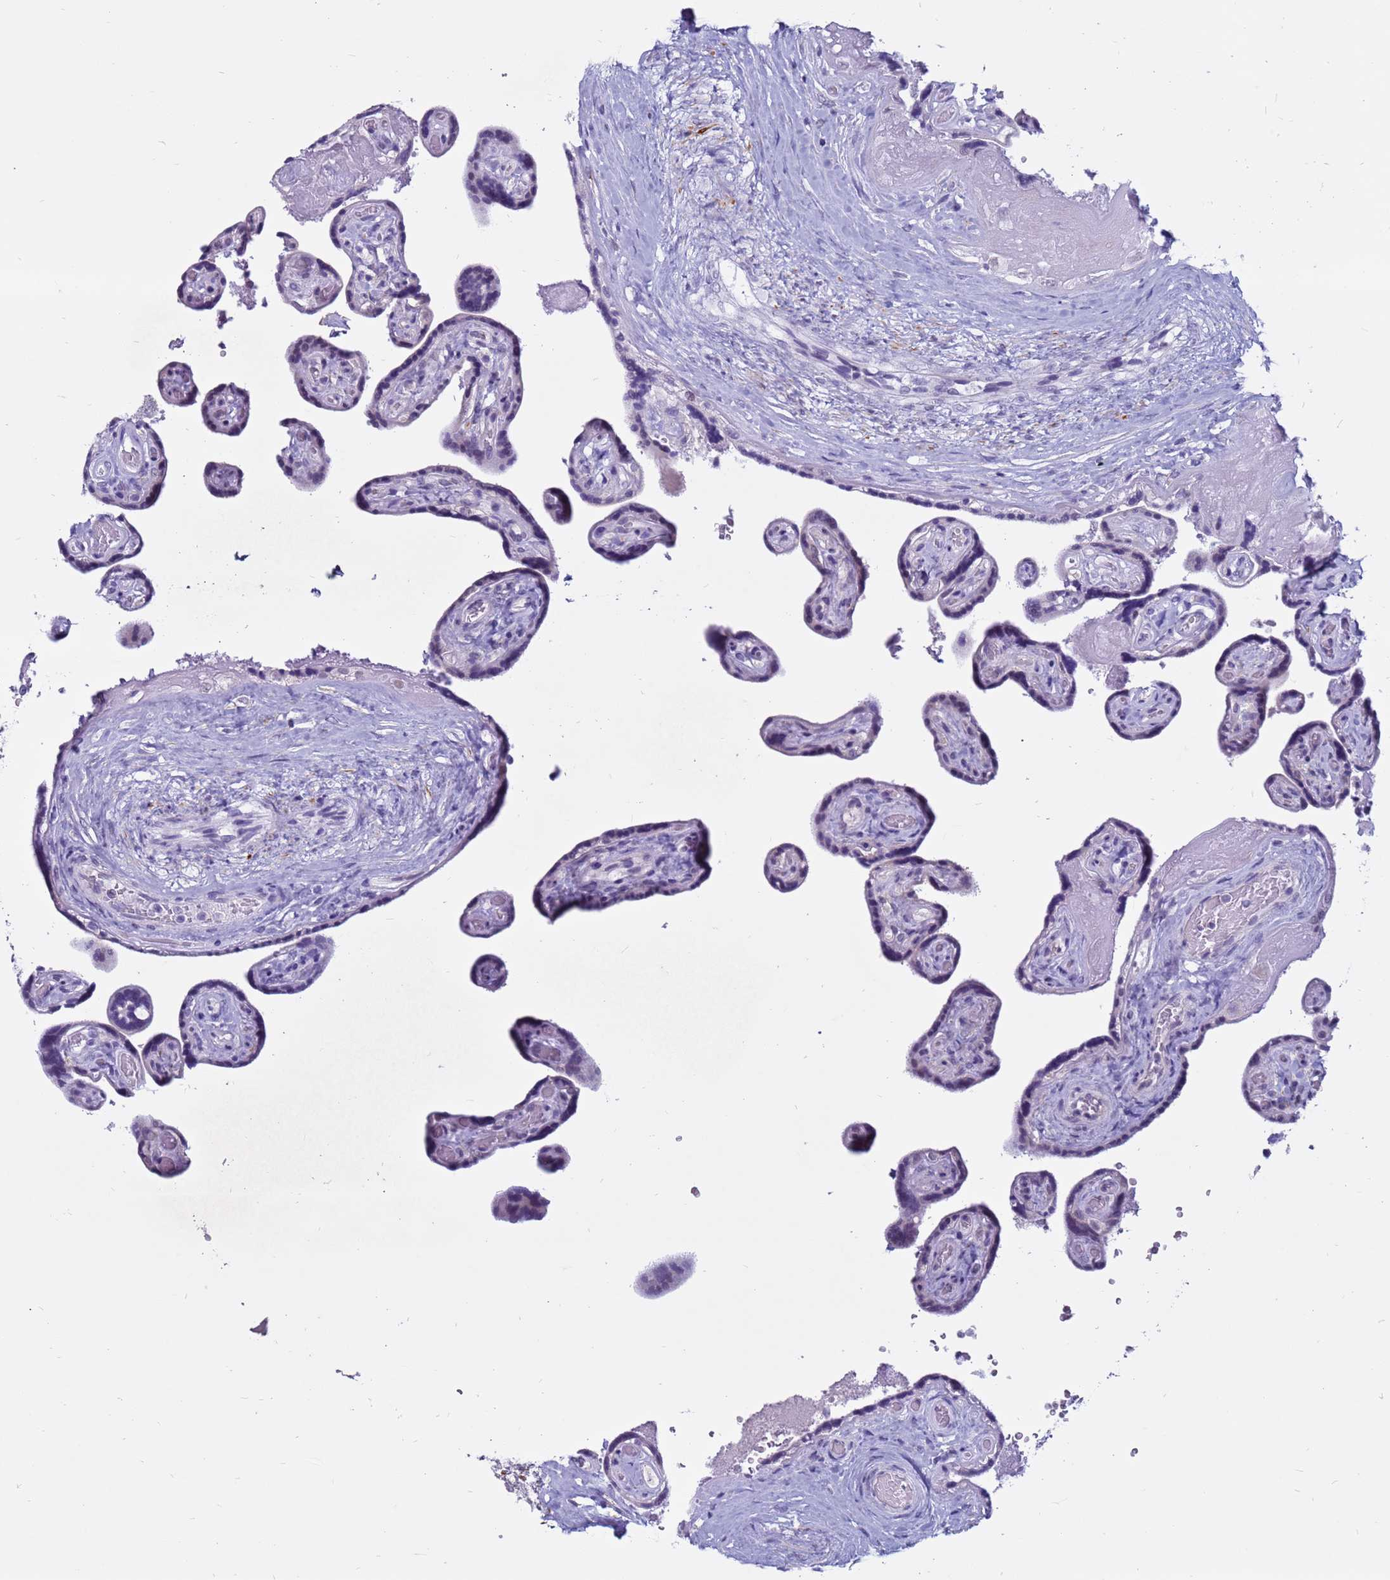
{"staining": {"intensity": "negative", "quantity": "none", "location": "none"}, "tissue": "placenta", "cell_type": "Decidual cells", "image_type": "normal", "snomed": [{"axis": "morphology", "description": "Normal tissue, NOS"}, {"axis": "topography", "description": "Placenta"}], "caption": "This is an immunohistochemistry micrograph of benign placenta. There is no expression in decidual cells.", "gene": "CDK2AP2", "patient": {"sex": "female", "age": 32}}